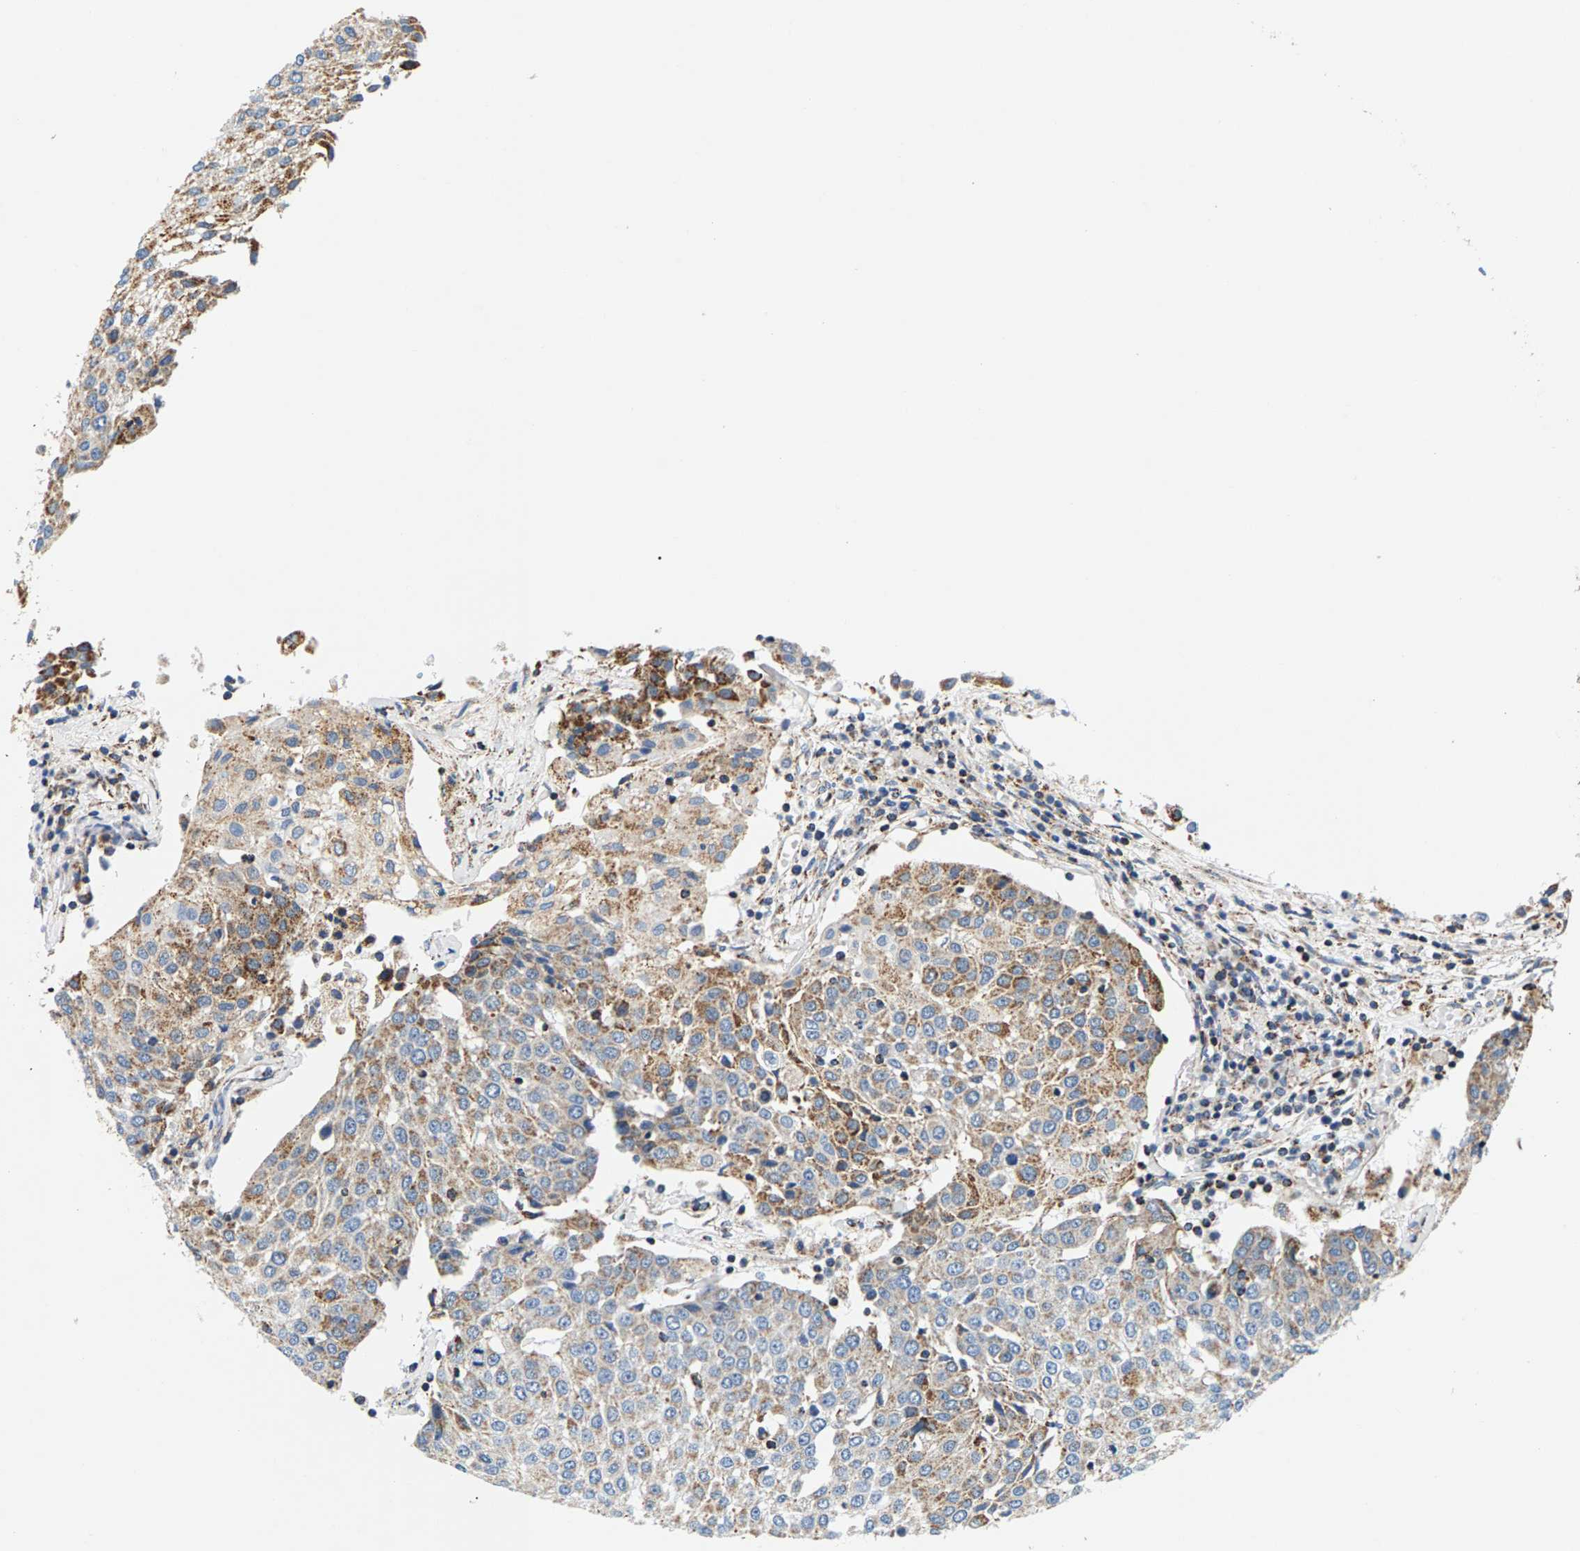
{"staining": {"intensity": "moderate", "quantity": ">75%", "location": "cytoplasmic/membranous"}, "tissue": "urothelial cancer", "cell_type": "Tumor cells", "image_type": "cancer", "snomed": [{"axis": "morphology", "description": "Urothelial carcinoma, High grade"}, {"axis": "topography", "description": "Urinary bladder"}], "caption": "Human high-grade urothelial carcinoma stained with a brown dye shows moderate cytoplasmic/membranous positive positivity in approximately >75% of tumor cells.", "gene": "PDE1A", "patient": {"sex": "female", "age": 85}}